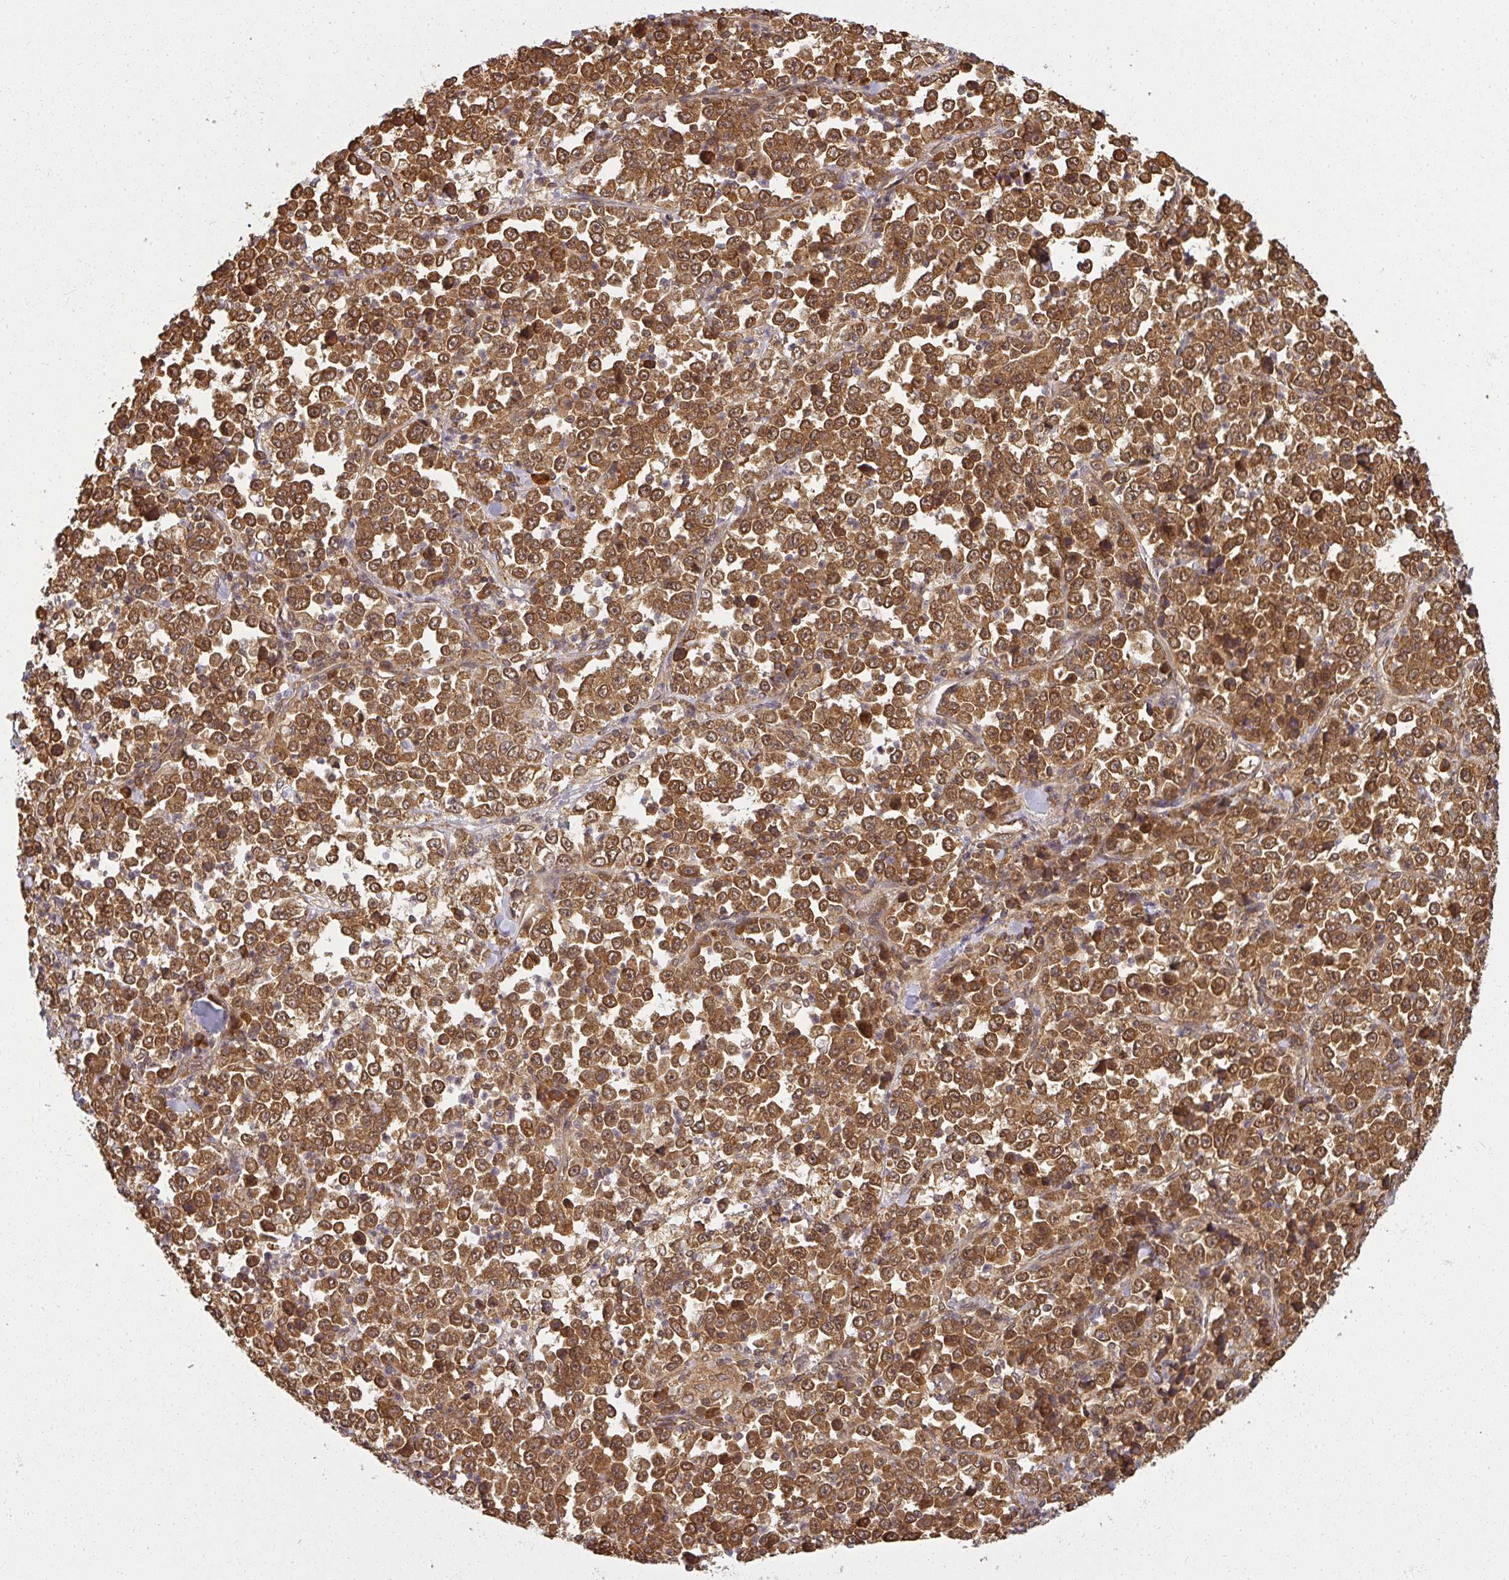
{"staining": {"intensity": "moderate", "quantity": ">75%", "location": "cytoplasmic/membranous,nuclear"}, "tissue": "stomach cancer", "cell_type": "Tumor cells", "image_type": "cancer", "snomed": [{"axis": "morphology", "description": "Normal tissue, NOS"}, {"axis": "morphology", "description": "Adenocarcinoma, NOS"}, {"axis": "topography", "description": "Stomach, upper"}, {"axis": "topography", "description": "Stomach"}], "caption": "Protein expression analysis of human stomach cancer reveals moderate cytoplasmic/membranous and nuclear staining in about >75% of tumor cells.", "gene": "PPP6R3", "patient": {"sex": "male", "age": 59}}